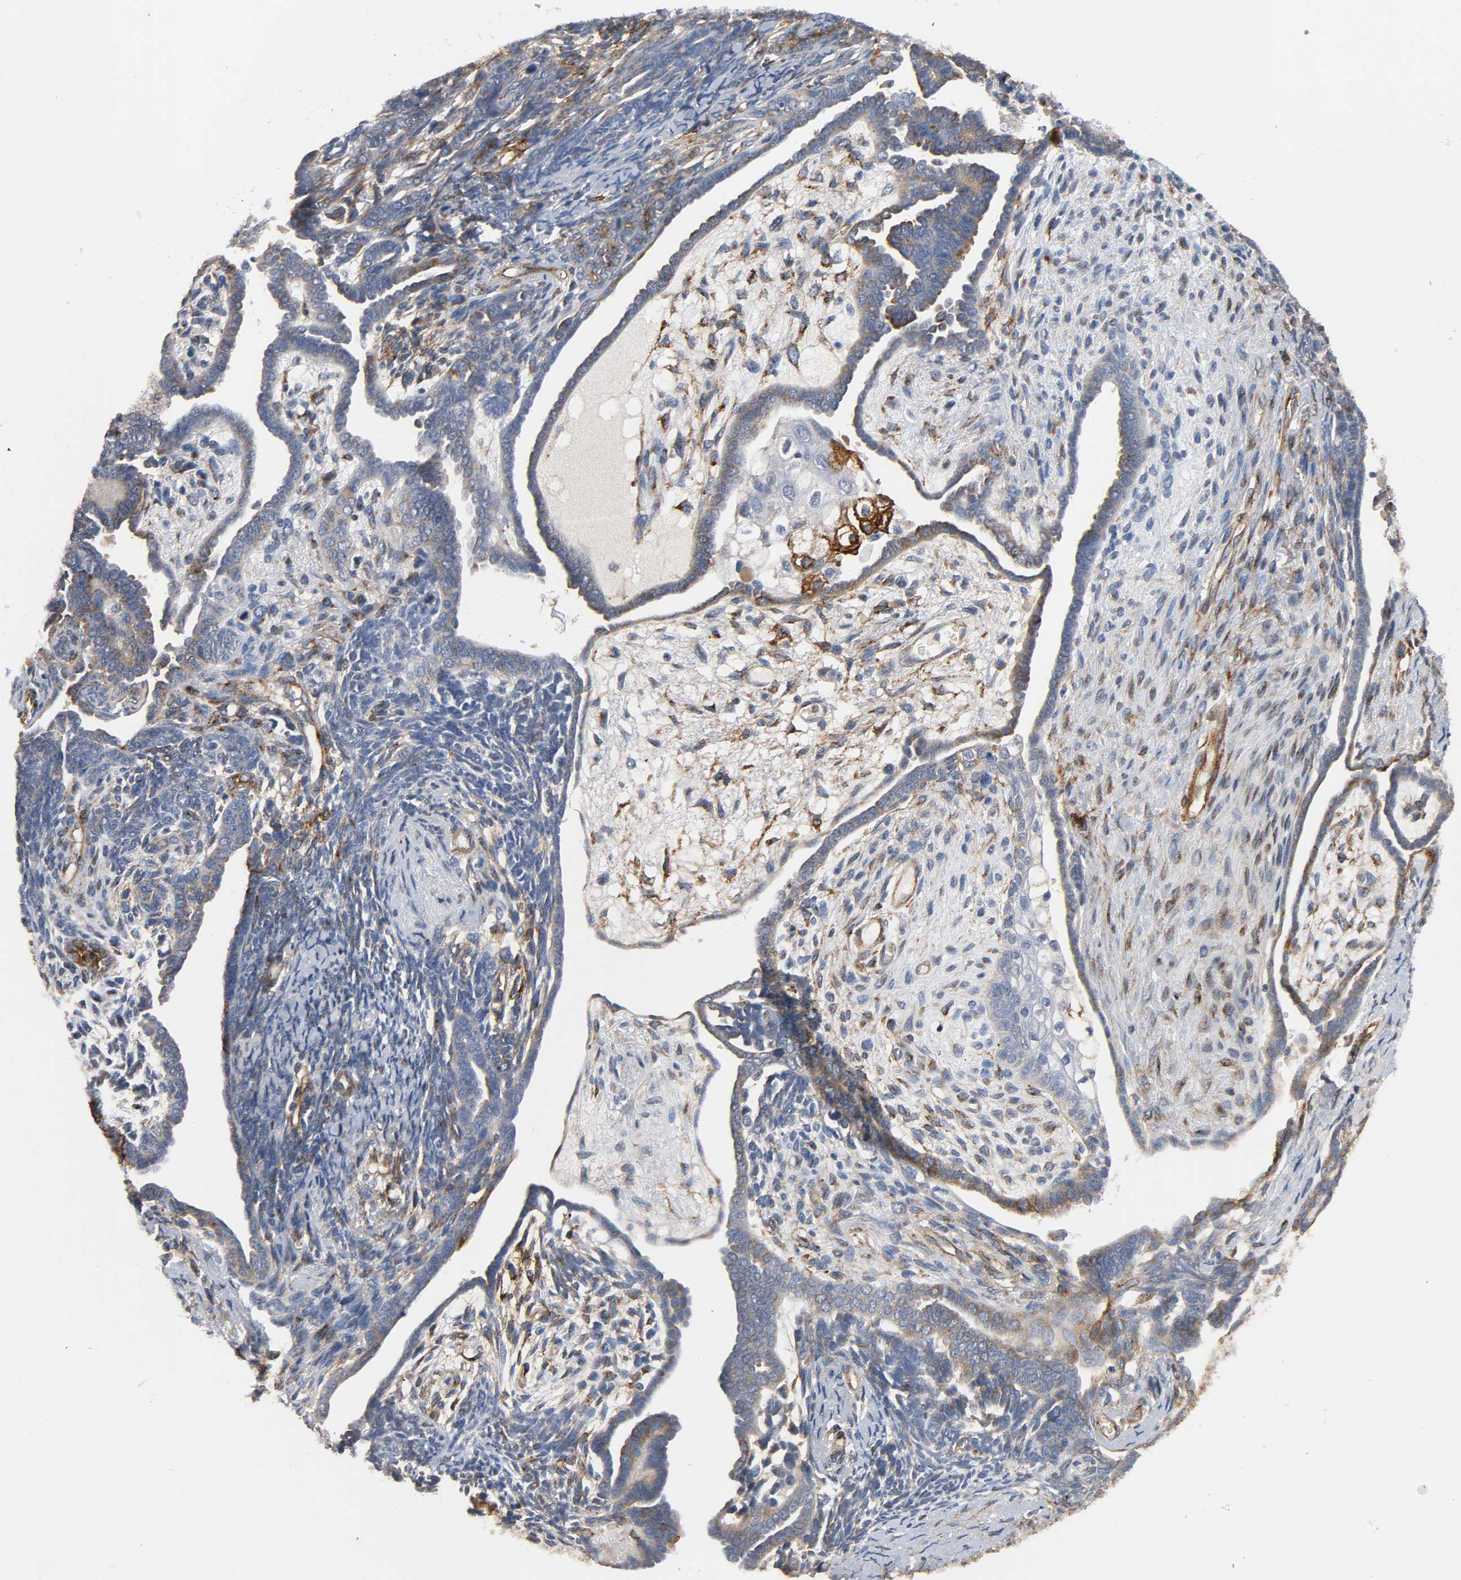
{"staining": {"intensity": "weak", "quantity": "25%-75%", "location": "cytoplasmic/membranous"}, "tissue": "endometrial cancer", "cell_type": "Tumor cells", "image_type": "cancer", "snomed": [{"axis": "morphology", "description": "Neoplasm, malignant, NOS"}, {"axis": "topography", "description": "Endometrium"}], "caption": "A histopathology image showing weak cytoplasmic/membranous positivity in approximately 25%-75% of tumor cells in endometrial malignant neoplasm, as visualized by brown immunohistochemical staining.", "gene": "IFITM3", "patient": {"sex": "female", "age": 74}}